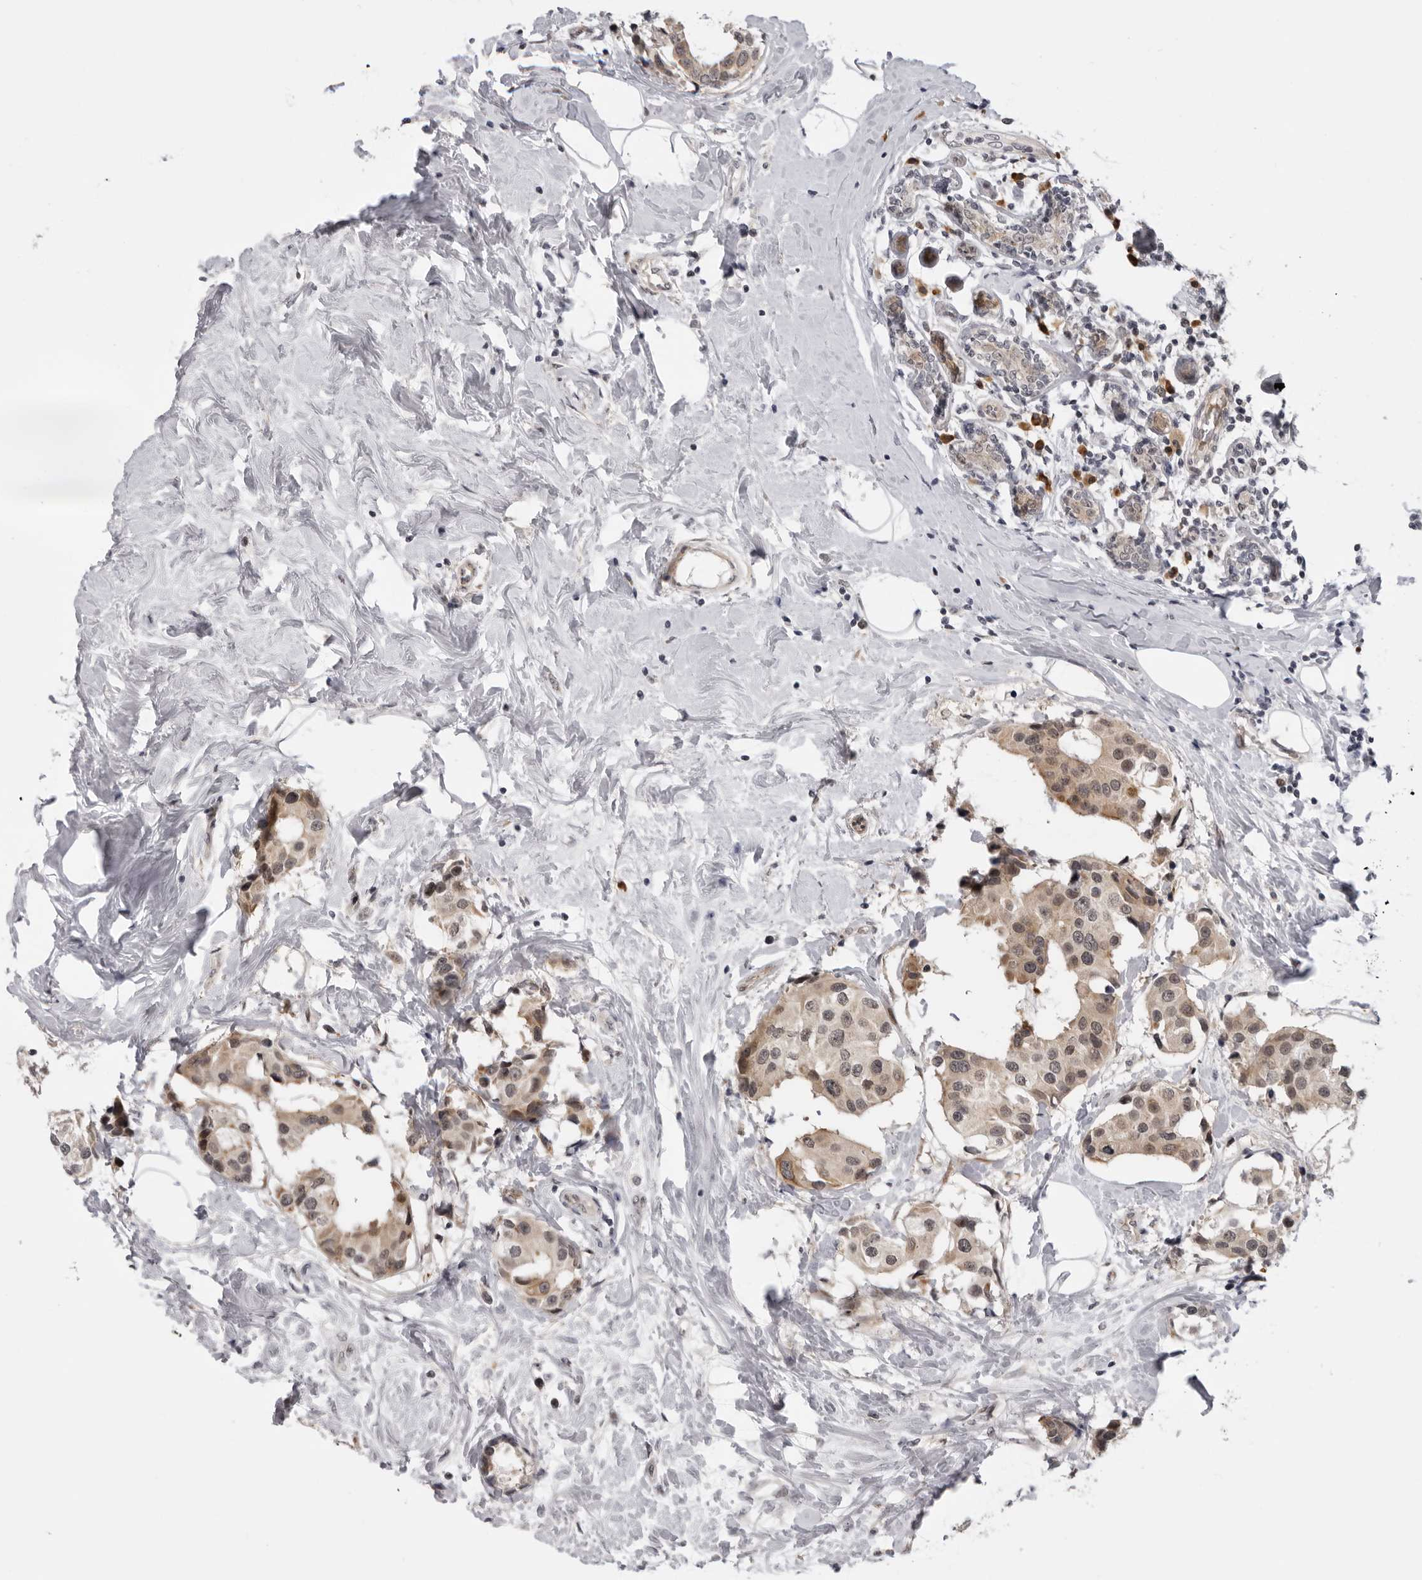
{"staining": {"intensity": "moderate", "quantity": ">75%", "location": "cytoplasmic/membranous,nuclear"}, "tissue": "breast cancer", "cell_type": "Tumor cells", "image_type": "cancer", "snomed": [{"axis": "morphology", "description": "Normal tissue, NOS"}, {"axis": "morphology", "description": "Duct carcinoma"}, {"axis": "topography", "description": "Breast"}], "caption": "An IHC image of neoplastic tissue is shown. Protein staining in brown shows moderate cytoplasmic/membranous and nuclear positivity in breast cancer within tumor cells.", "gene": "ALPK2", "patient": {"sex": "female", "age": 39}}